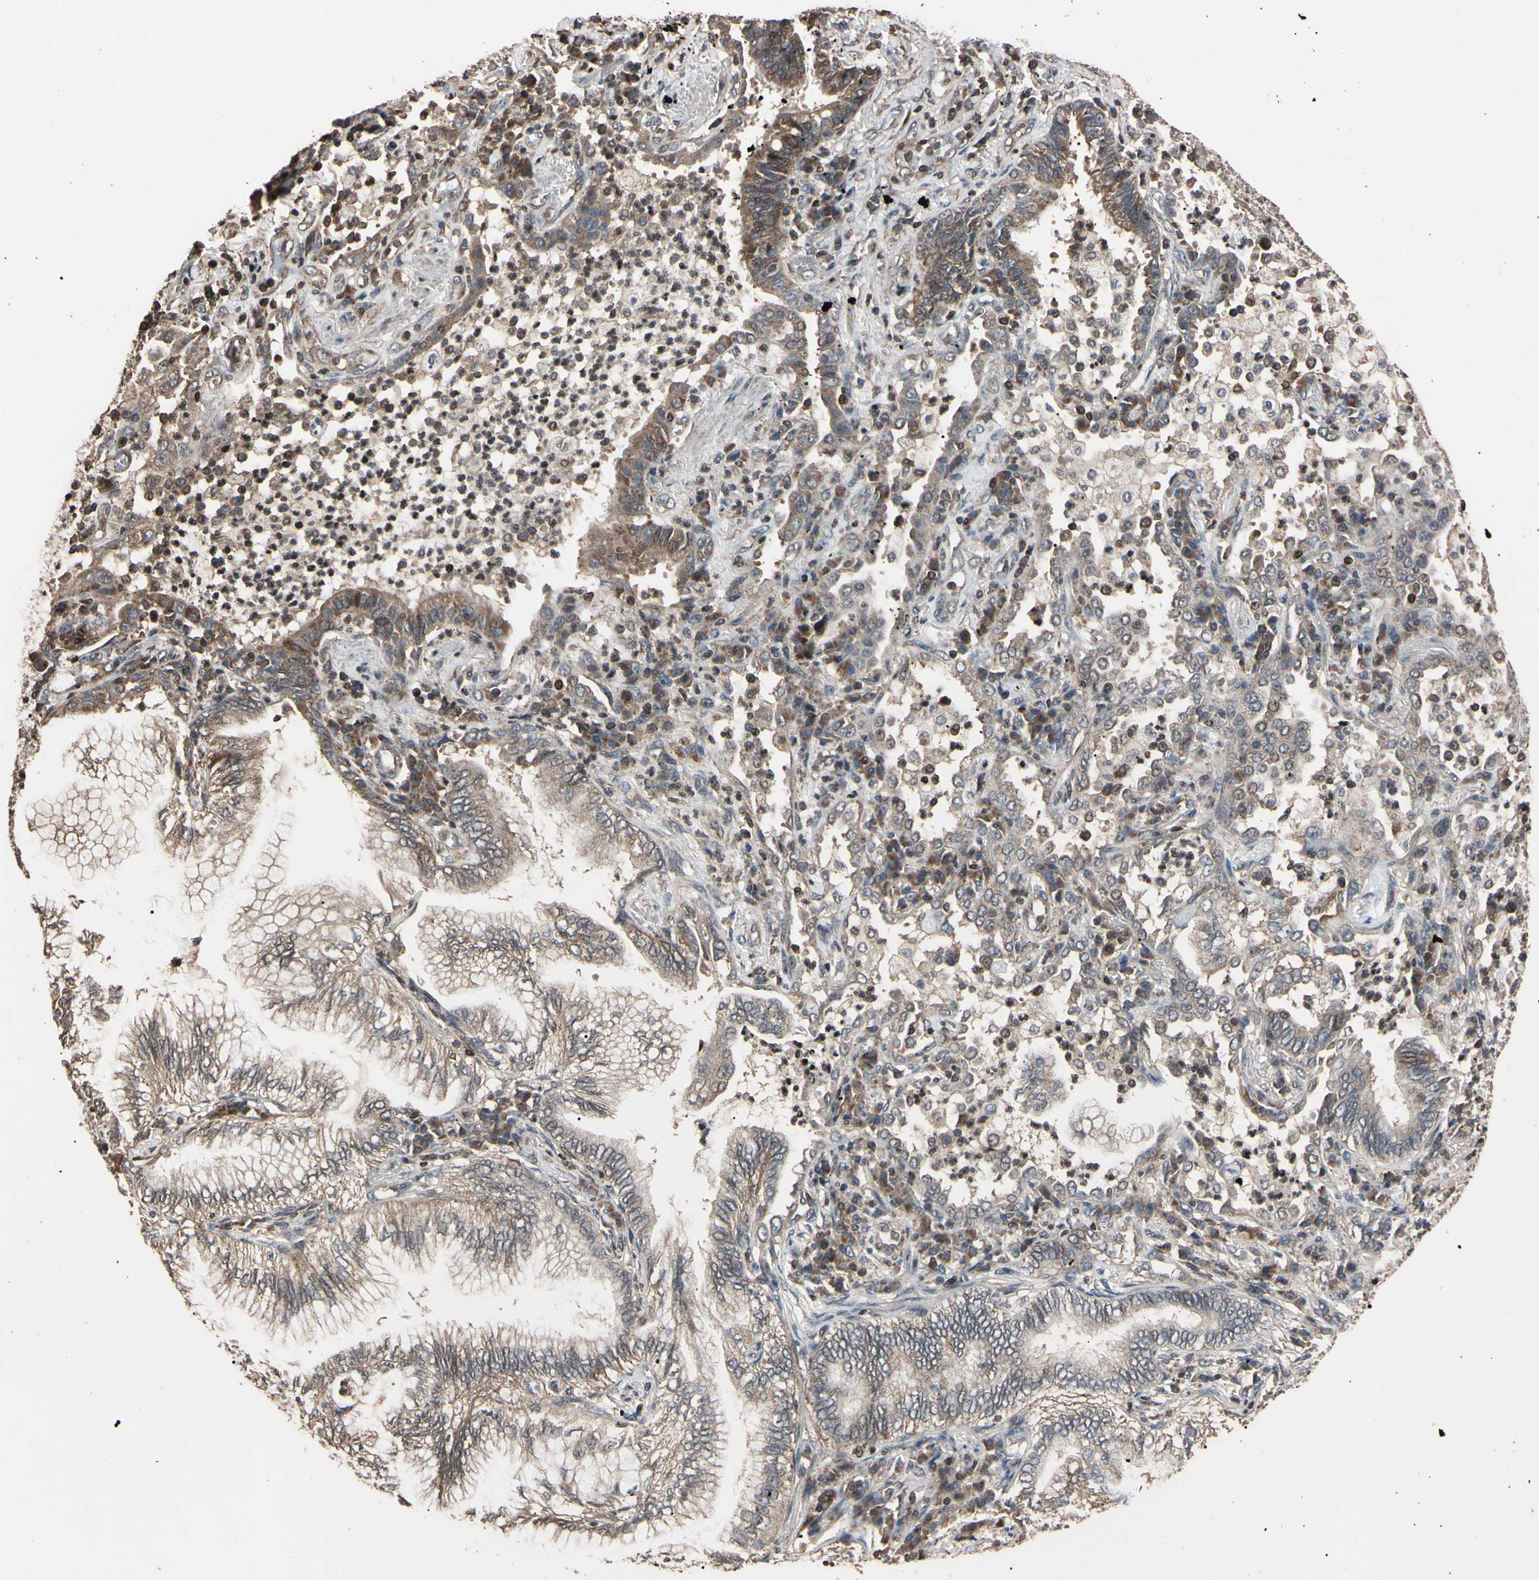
{"staining": {"intensity": "weak", "quantity": ">75%", "location": "cytoplasmic/membranous"}, "tissue": "lung cancer", "cell_type": "Tumor cells", "image_type": "cancer", "snomed": [{"axis": "morphology", "description": "Normal tissue, NOS"}, {"axis": "morphology", "description": "Adenocarcinoma, NOS"}, {"axis": "topography", "description": "Bronchus"}, {"axis": "topography", "description": "Lung"}], "caption": "Weak cytoplasmic/membranous staining is identified in approximately >75% of tumor cells in lung cancer (adenocarcinoma).", "gene": "TNFRSF1A", "patient": {"sex": "female", "age": 70}}